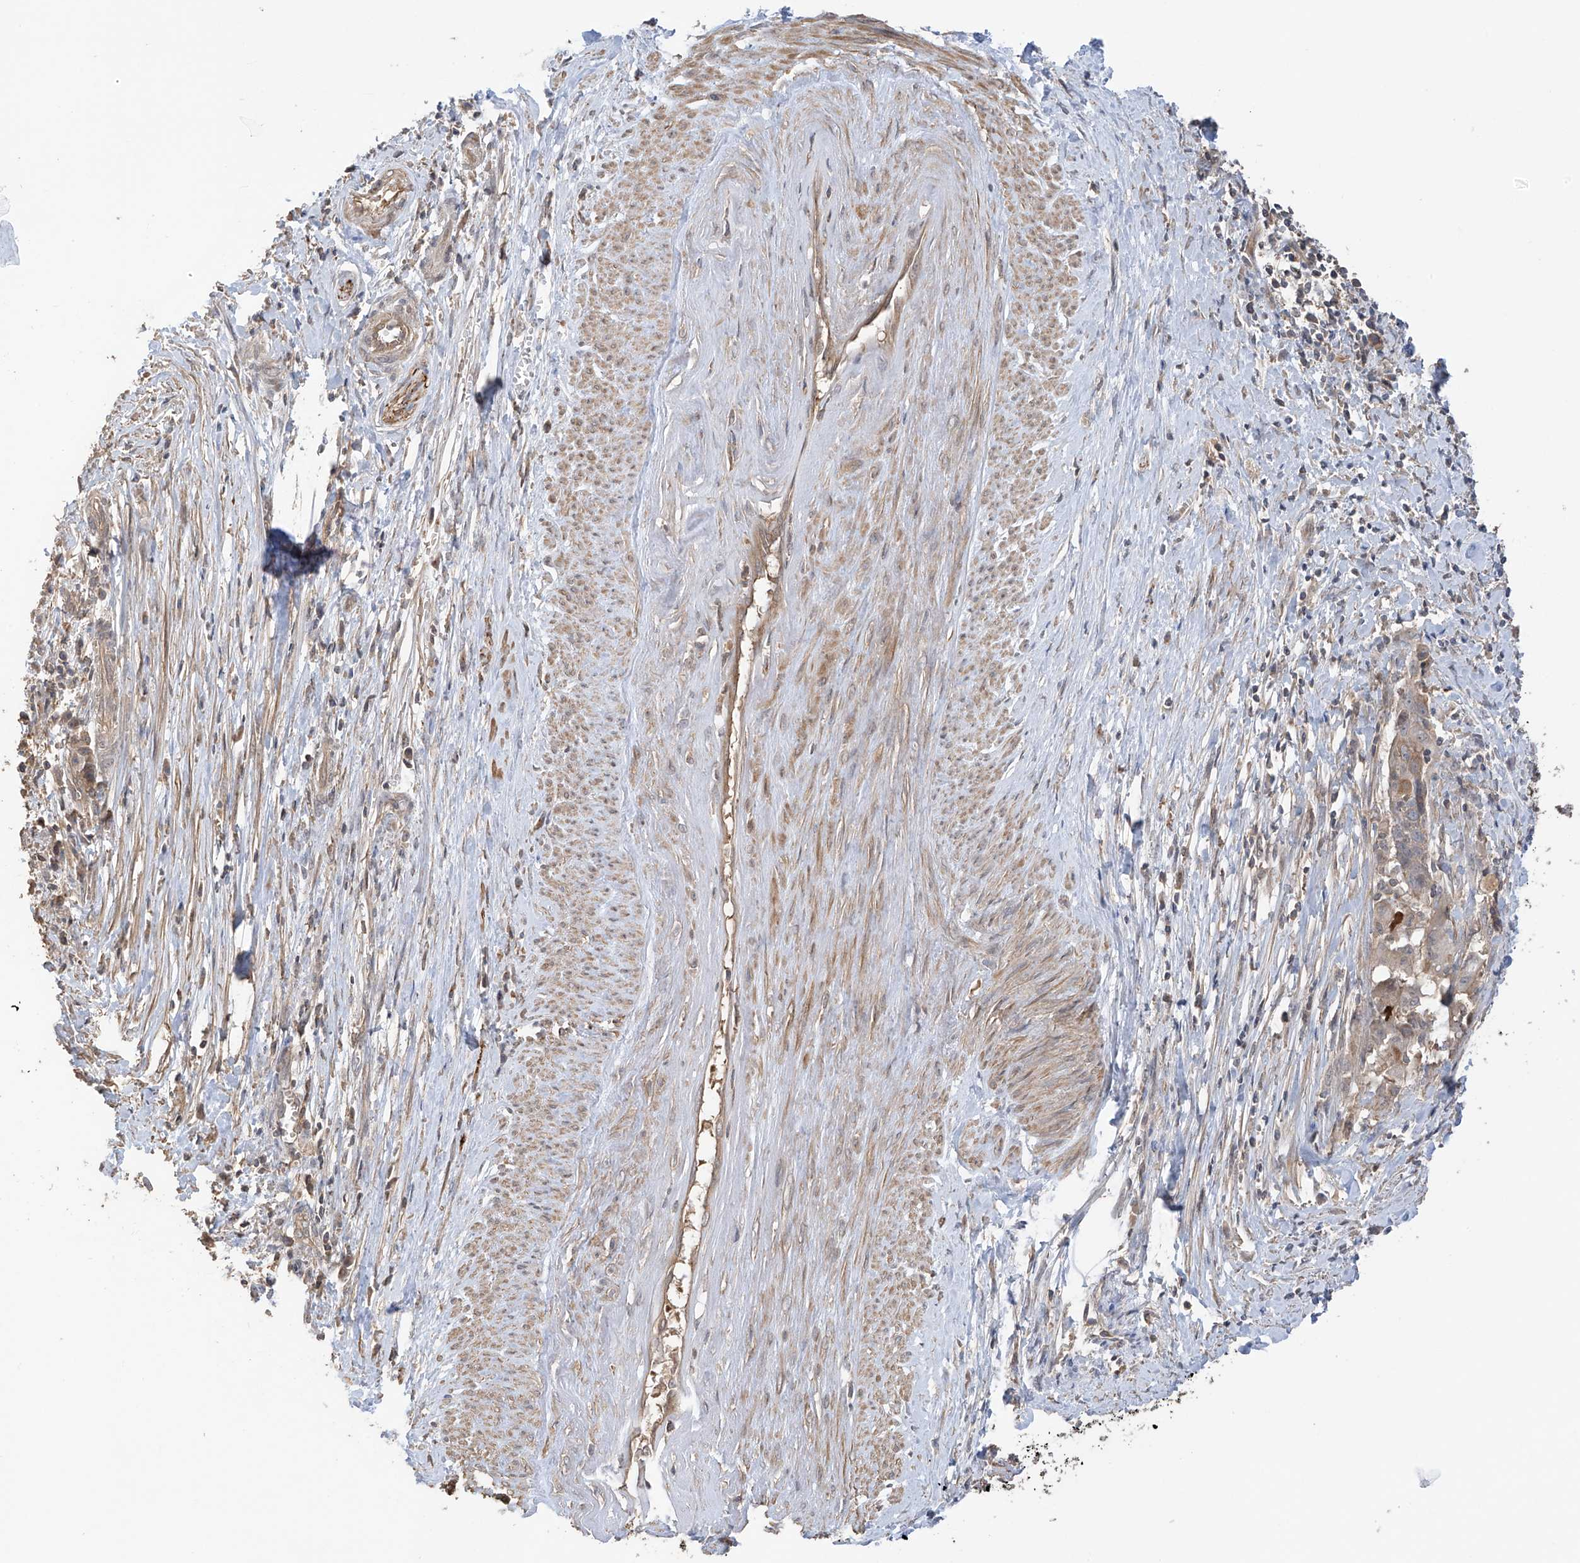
{"staining": {"intensity": "moderate", "quantity": "<25%", "location": "cytoplasmic/membranous"}, "tissue": "cervical cancer", "cell_type": "Tumor cells", "image_type": "cancer", "snomed": [{"axis": "morphology", "description": "Squamous cell carcinoma, NOS"}, {"axis": "topography", "description": "Cervix"}], "caption": "A high-resolution photomicrograph shows immunohistochemistry staining of cervical cancer (squamous cell carcinoma), which shows moderate cytoplasmic/membranous positivity in about <25% of tumor cells.", "gene": "RPAIN", "patient": {"sex": "female", "age": 39}}